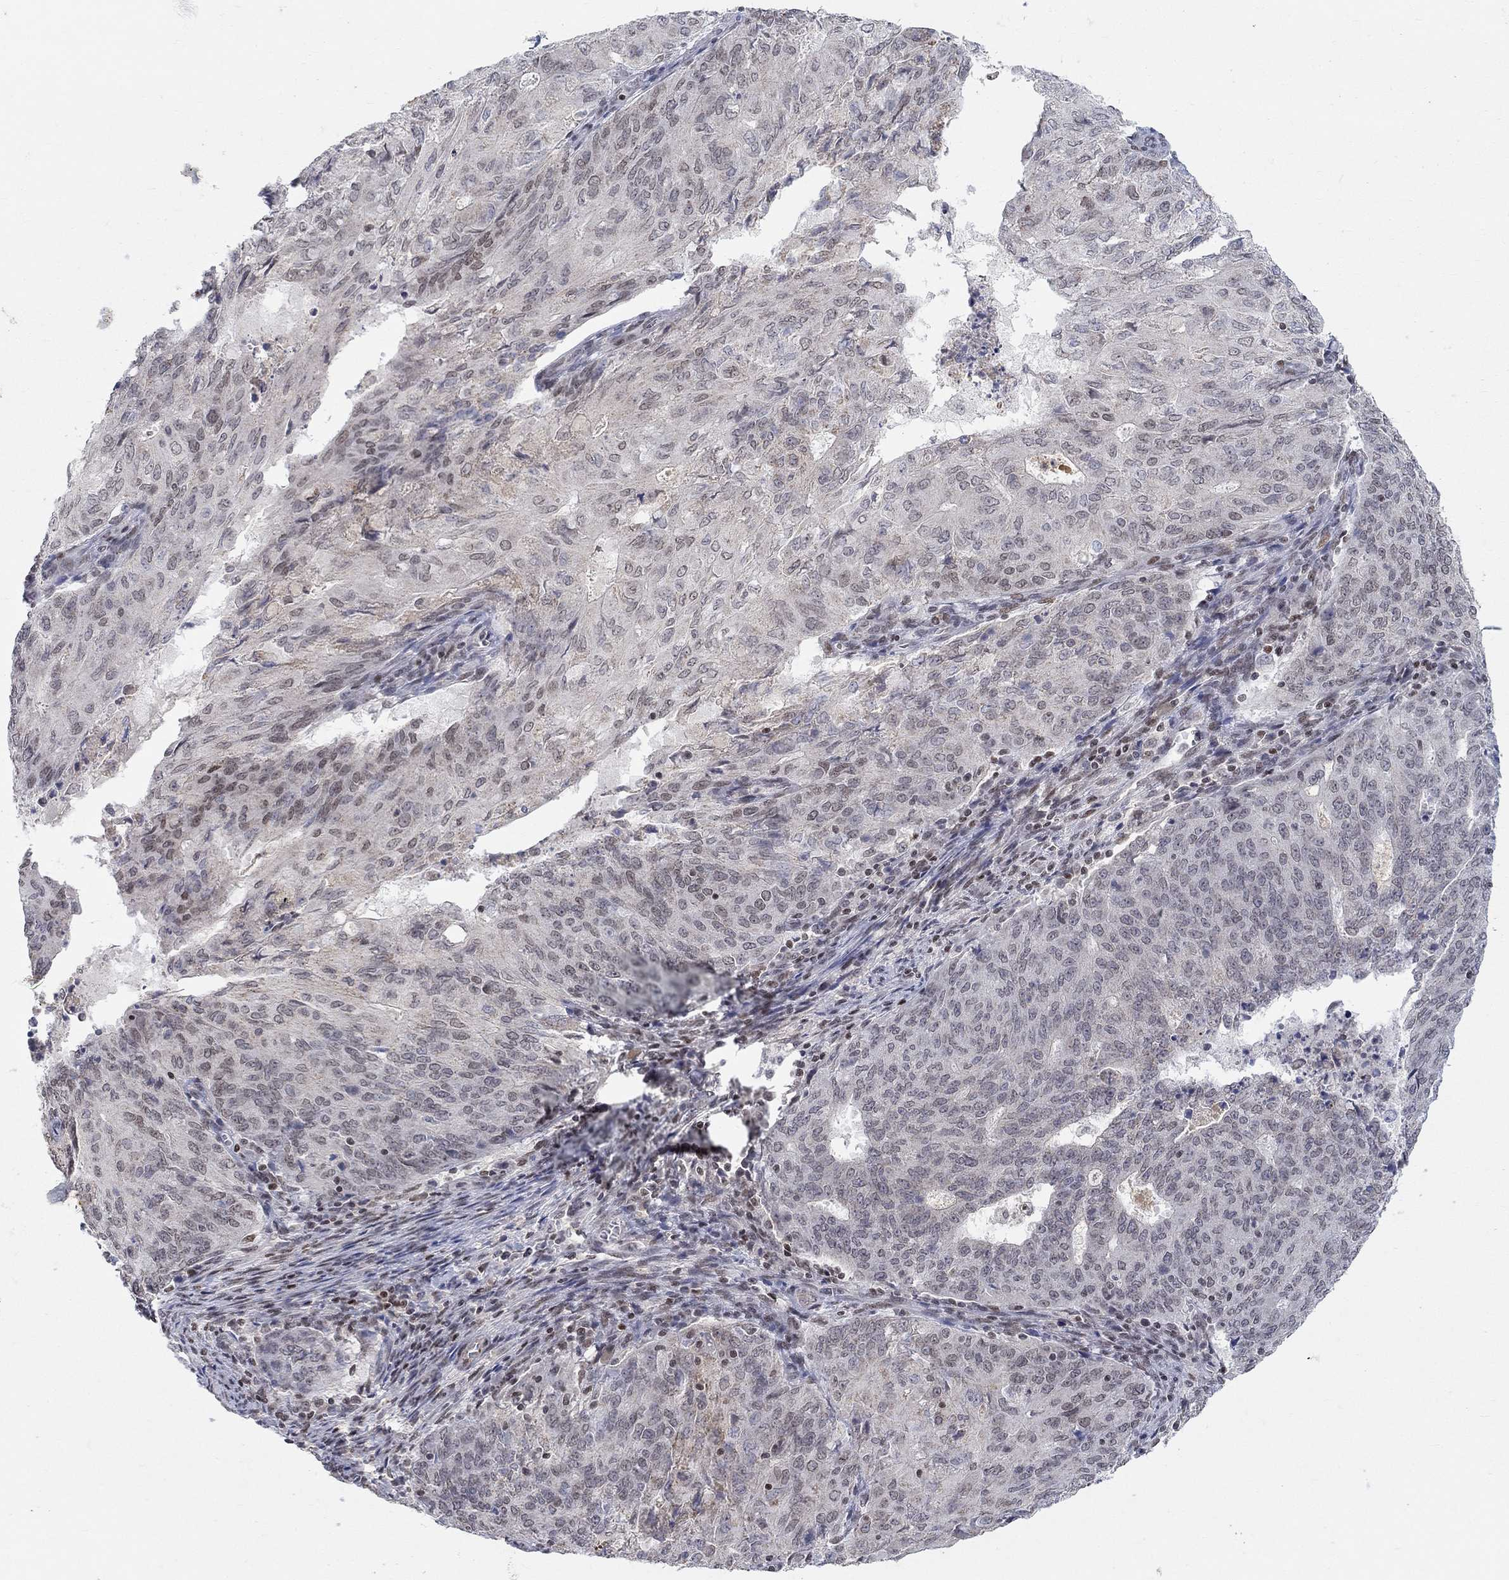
{"staining": {"intensity": "weak", "quantity": "<25%", "location": "nuclear"}, "tissue": "endometrial cancer", "cell_type": "Tumor cells", "image_type": "cancer", "snomed": [{"axis": "morphology", "description": "Adenocarcinoma, NOS"}, {"axis": "topography", "description": "Endometrium"}], "caption": "A micrograph of endometrial adenocarcinoma stained for a protein displays no brown staining in tumor cells.", "gene": "KLF12", "patient": {"sex": "female", "age": 82}}